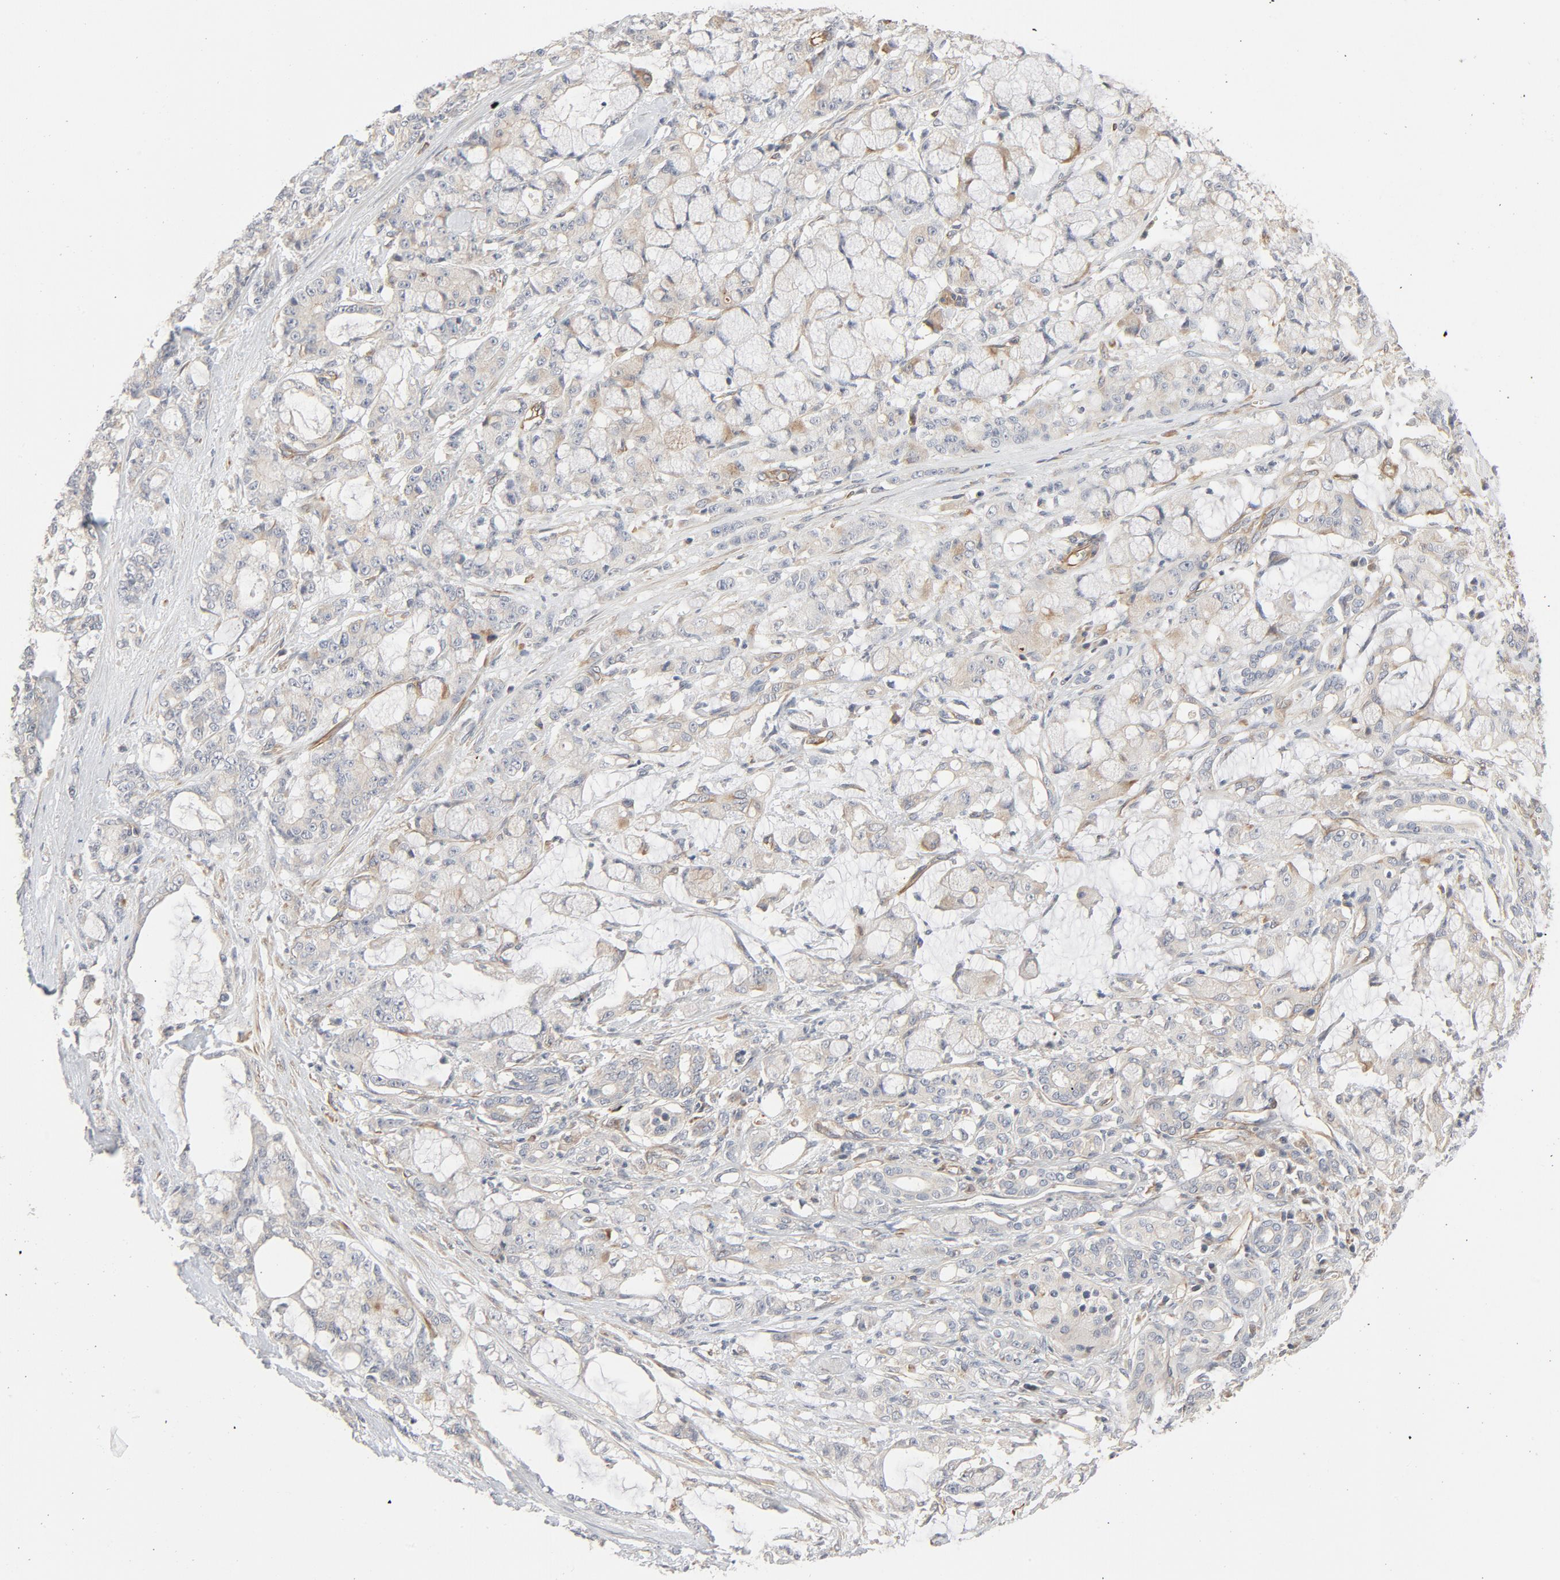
{"staining": {"intensity": "moderate", "quantity": "25%-75%", "location": "cytoplasmic/membranous"}, "tissue": "pancreatic cancer", "cell_type": "Tumor cells", "image_type": "cancer", "snomed": [{"axis": "morphology", "description": "Adenocarcinoma, NOS"}, {"axis": "topography", "description": "Pancreas"}], "caption": "This histopathology image reveals immunohistochemistry (IHC) staining of adenocarcinoma (pancreatic), with medium moderate cytoplasmic/membranous expression in about 25%-75% of tumor cells.", "gene": "TRIOBP", "patient": {"sex": "female", "age": 73}}